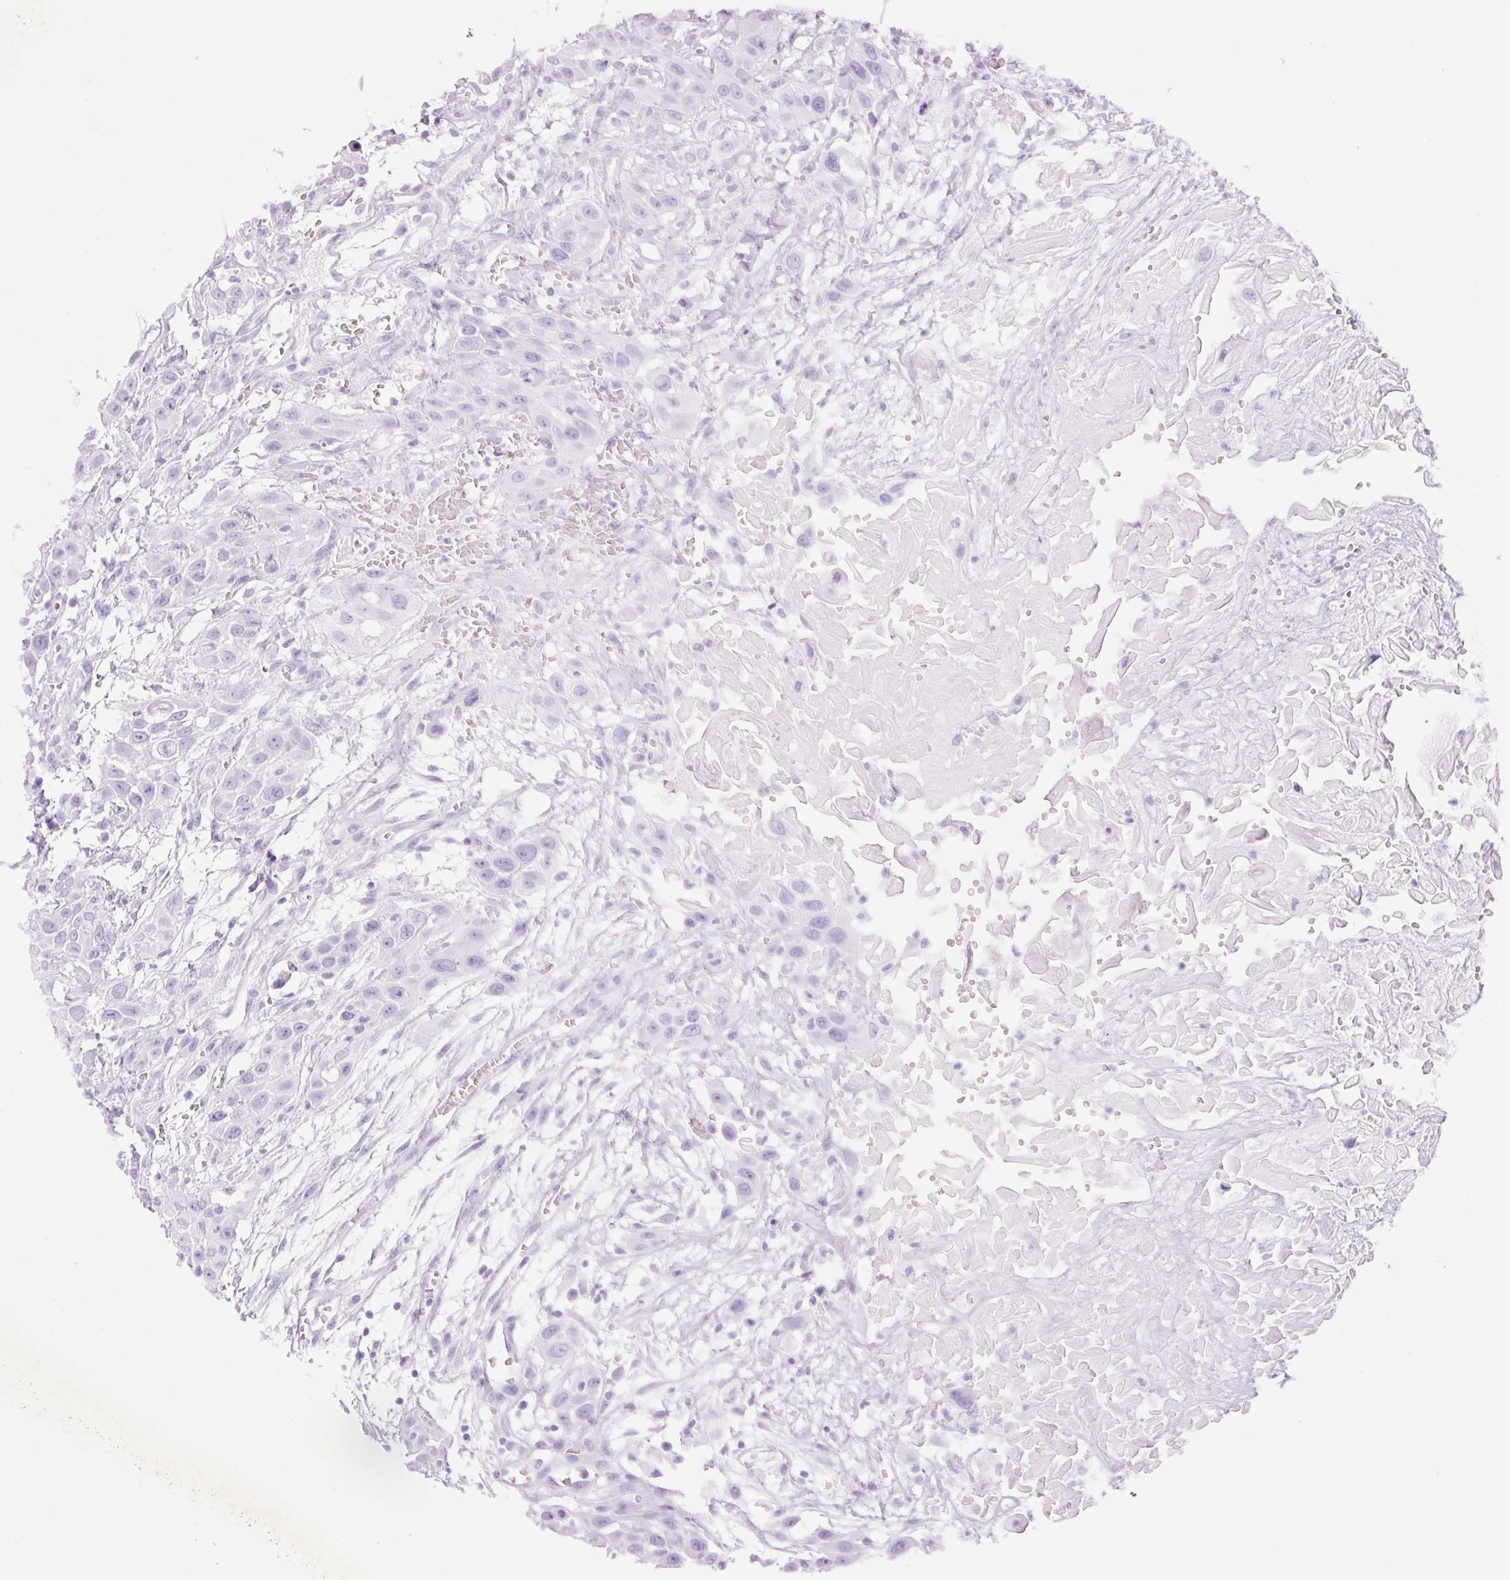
{"staining": {"intensity": "moderate", "quantity": "<25%", "location": "cytoplasmic/membranous"}, "tissue": "head and neck cancer", "cell_type": "Tumor cells", "image_type": "cancer", "snomed": [{"axis": "morphology", "description": "Squamous cell carcinoma, NOS"}, {"axis": "topography", "description": "Head-Neck"}], "caption": "Squamous cell carcinoma (head and neck) tissue displays moderate cytoplasmic/membranous staining in approximately <25% of tumor cells, visualized by immunohistochemistry.", "gene": "SLC1A4", "patient": {"sex": "male", "age": 81}}